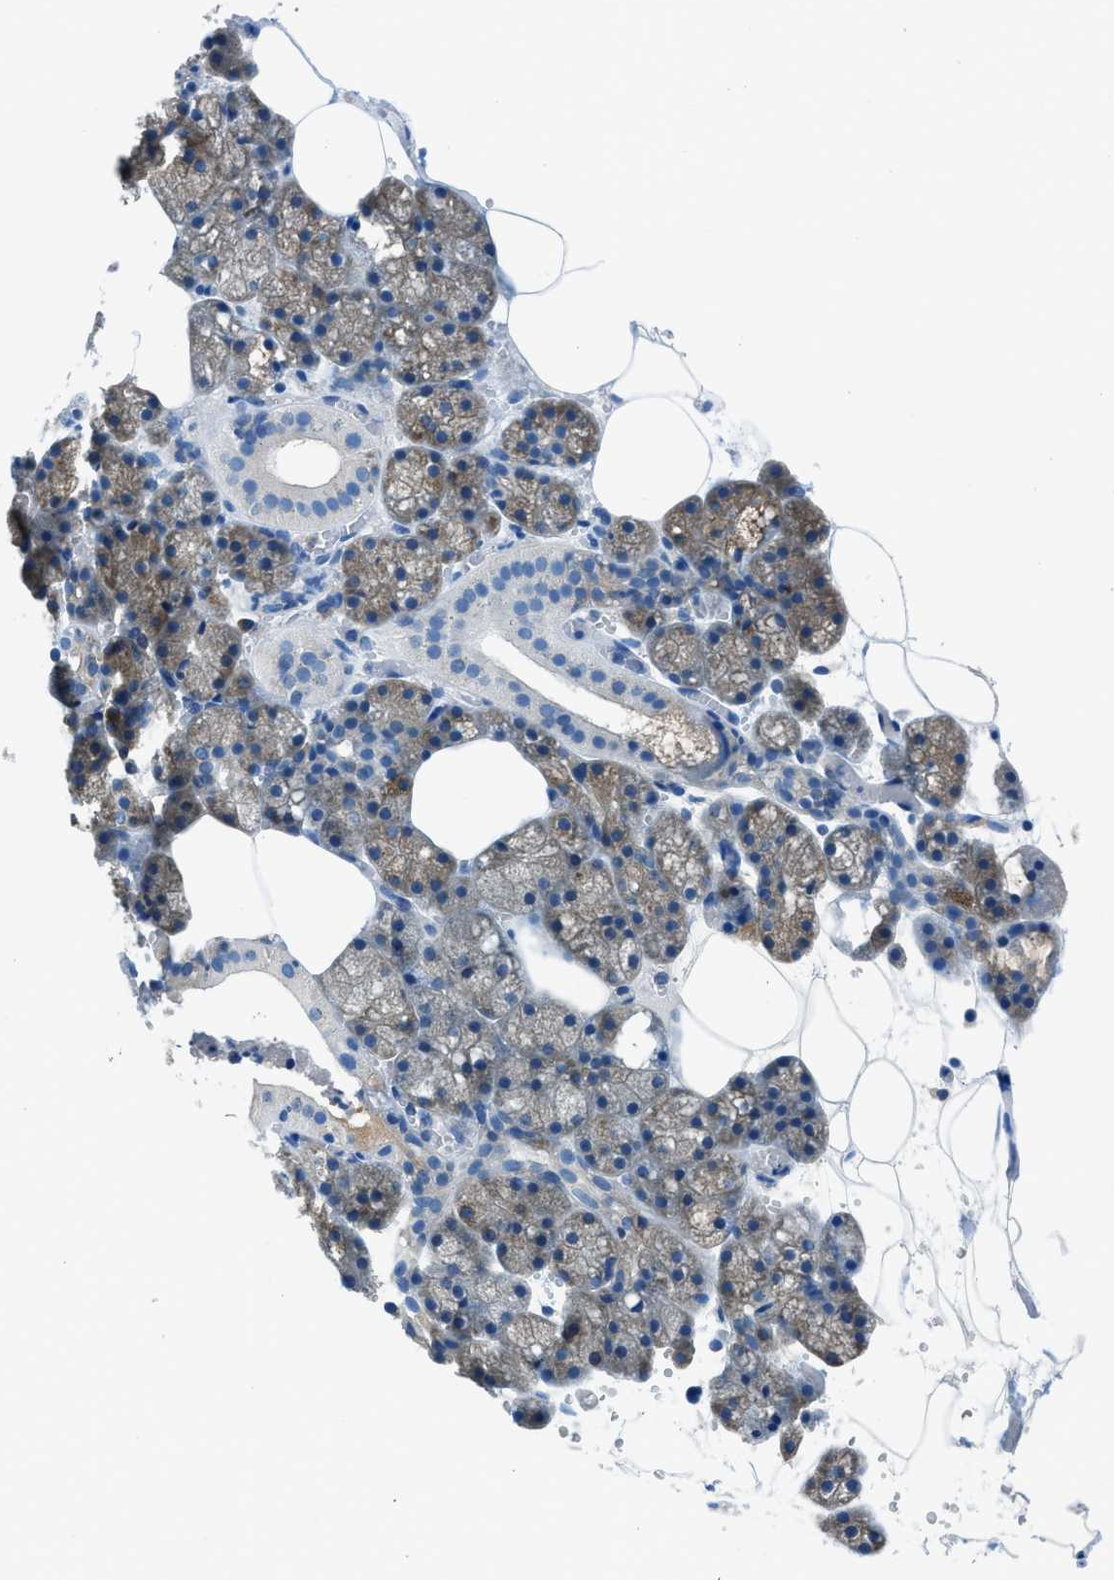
{"staining": {"intensity": "weak", "quantity": "25%-75%", "location": "cytoplasmic/membranous"}, "tissue": "salivary gland", "cell_type": "Glandular cells", "image_type": "normal", "snomed": [{"axis": "morphology", "description": "Normal tissue, NOS"}, {"axis": "topography", "description": "Salivary gland"}], "caption": "Immunohistochemical staining of benign human salivary gland reveals low levels of weak cytoplasmic/membranous staining in approximately 25%-75% of glandular cells.", "gene": "SARS1", "patient": {"sex": "male", "age": 62}}